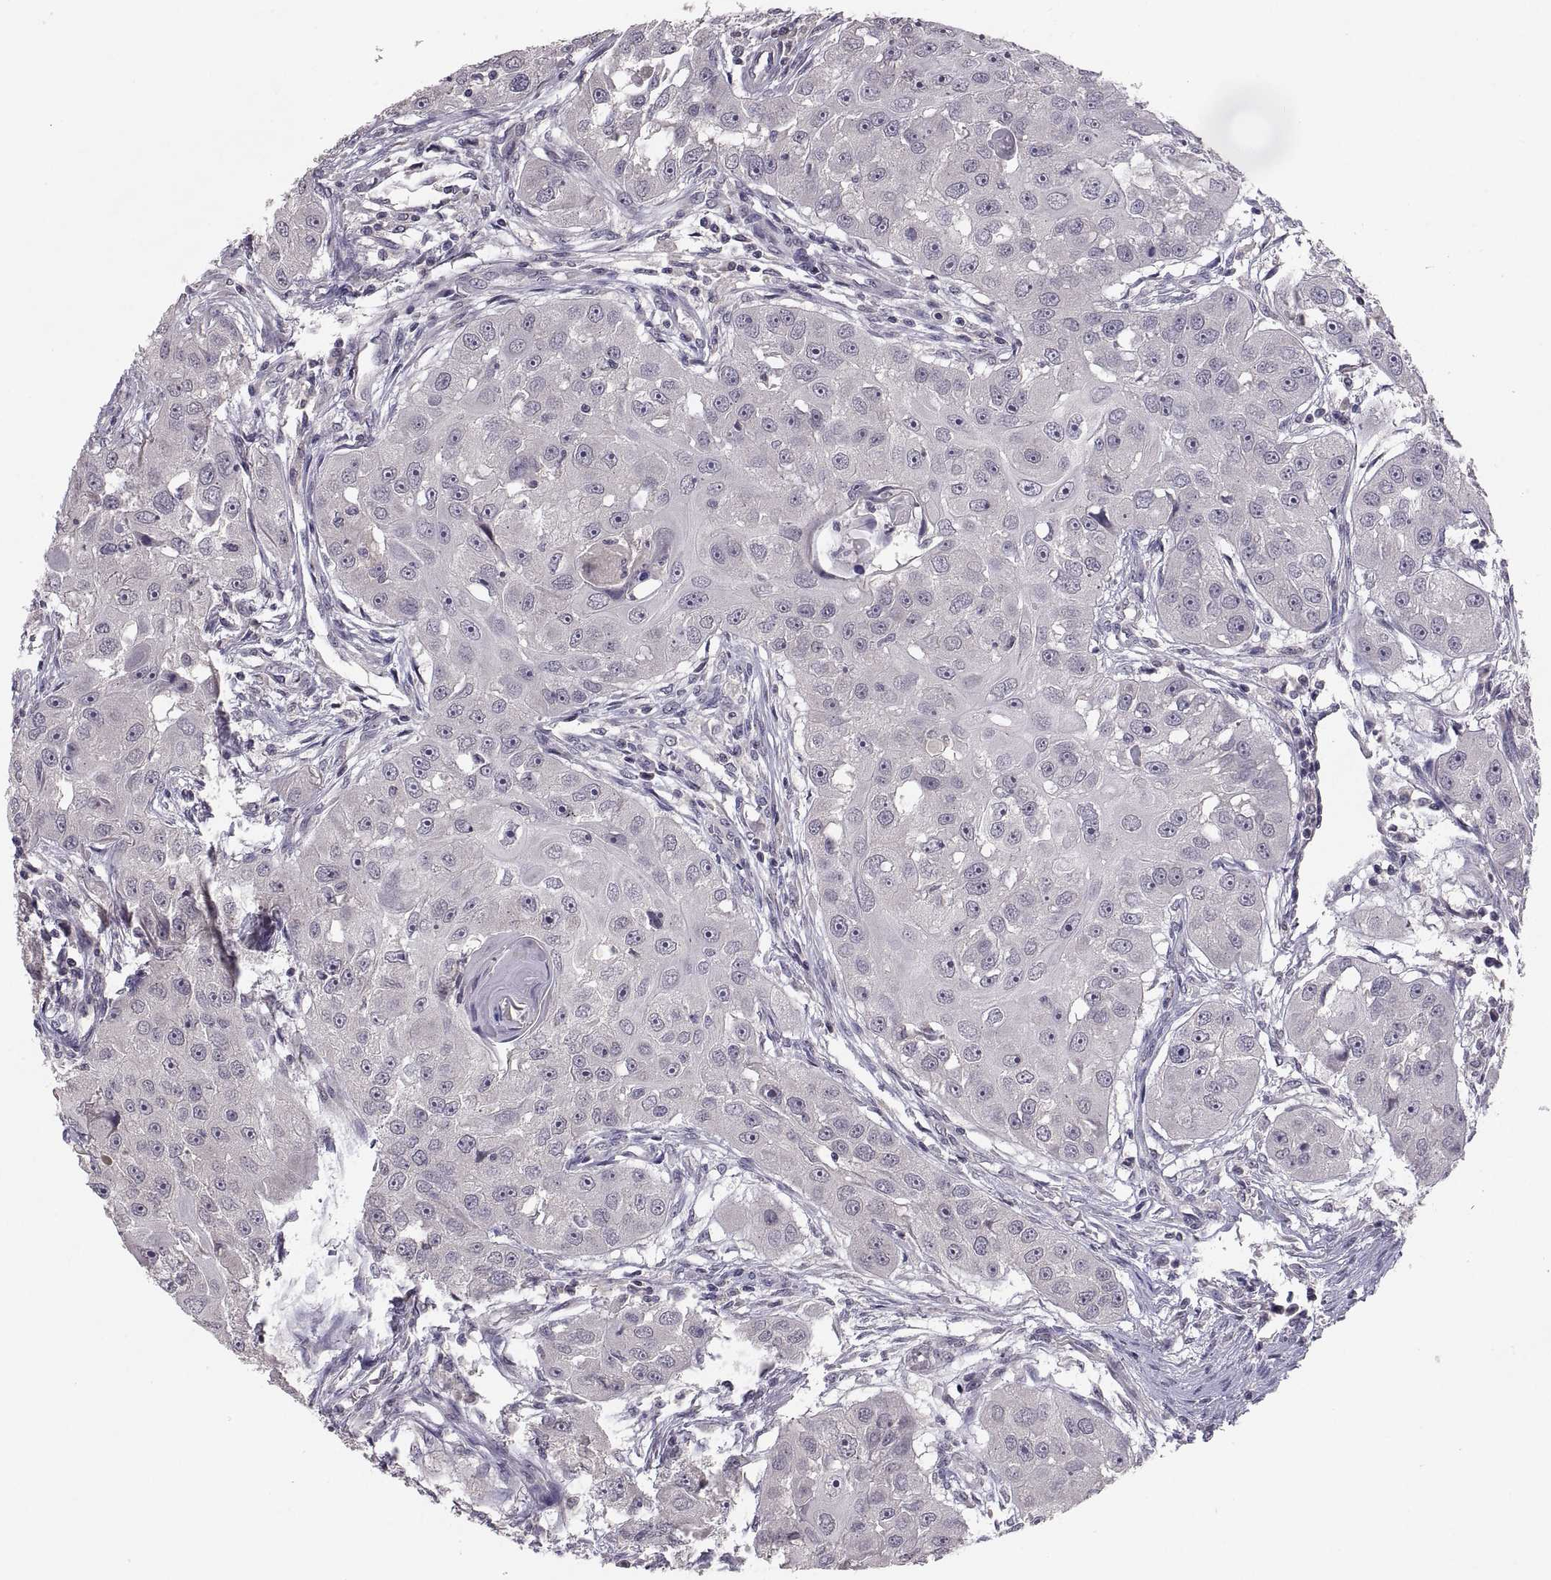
{"staining": {"intensity": "negative", "quantity": "none", "location": "none"}, "tissue": "head and neck cancer", "cell_type": "Tumor cells", "image_type": "cancer", "snomed": [{"axis": "morphology", "description": "Squamous cell carcinoma, NOS"}, {"axis": "topography", "description": "Head-Neck"}], "caption": "Immunohistochemistry (IHC) image of neoplastic tissue: human squamous cell carcinoma (head and neck) stained with DAB (3,3'-diaminobenzidine) exhibits no significant protein expression in tumor cells.", "gene": "PAX2", "patient": {"sex": "male", "age": 51}}